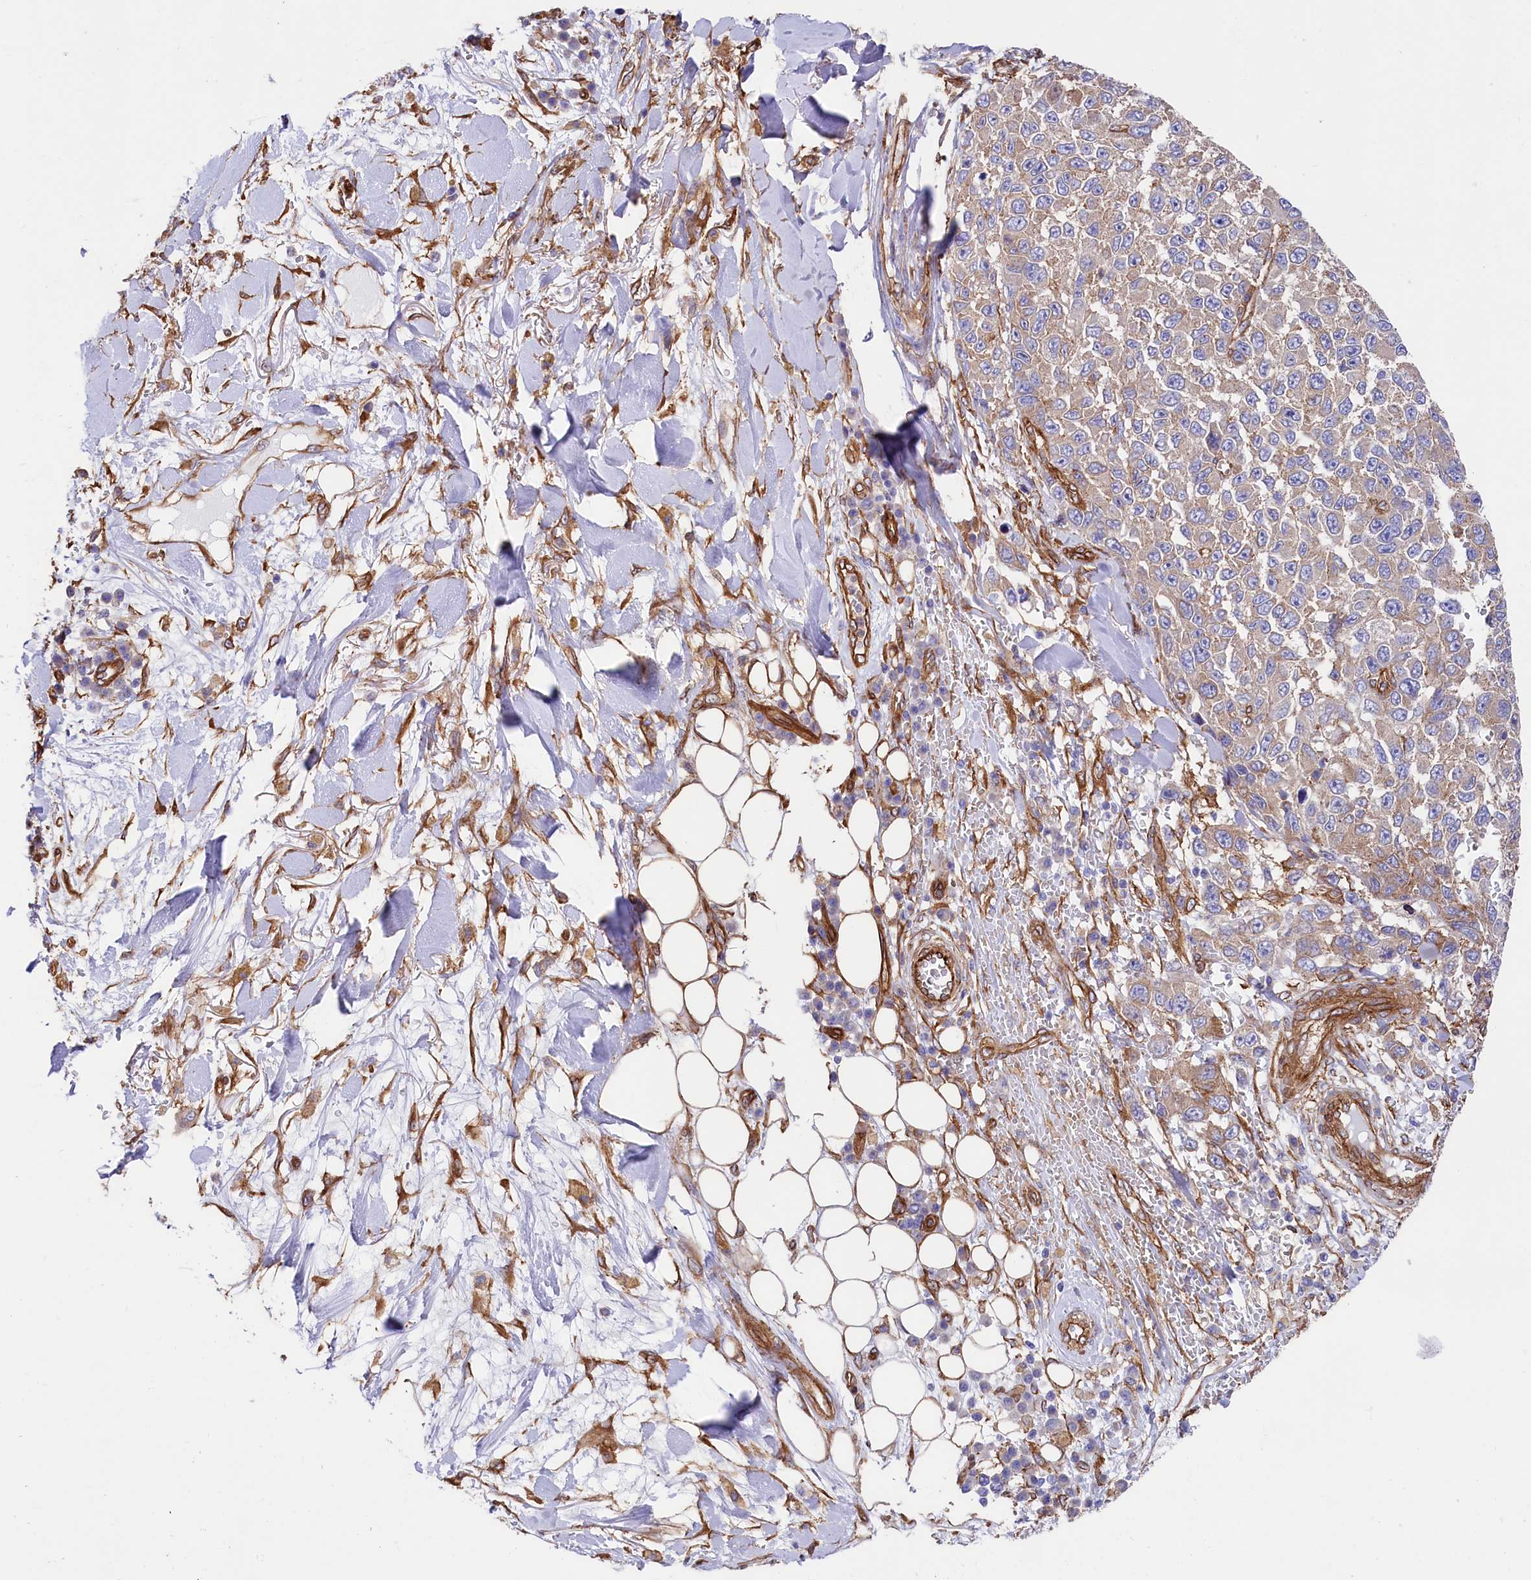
{"staining": {"intensity": "weak", "quantity": "25%-75%", "location": "cytoplasmic/membranous"}, "tissue": "melanoma", "cell_type": "Tumor cells", "image_type": "cancer", "snomed": [{"axis": "morphology", "description": "Normal tissue, NOS"}, {"axis": "morphology", "description": "Malignant melanoma, NOS"}, {"axis": "topography", "description": "Skin"}], "caption": "Melanoma tissue demonstrates weak cytoplasmic/membranous staining in approximately 25%-75% of tumor cells, visualized by immunohistochemistry. (DAB (3,3'-diaminobenzidine) IHC with brightfield microscopy, high magnification).", "gene": "TNKS1BP1", "patient": {"sex": "female", "age": 96}}